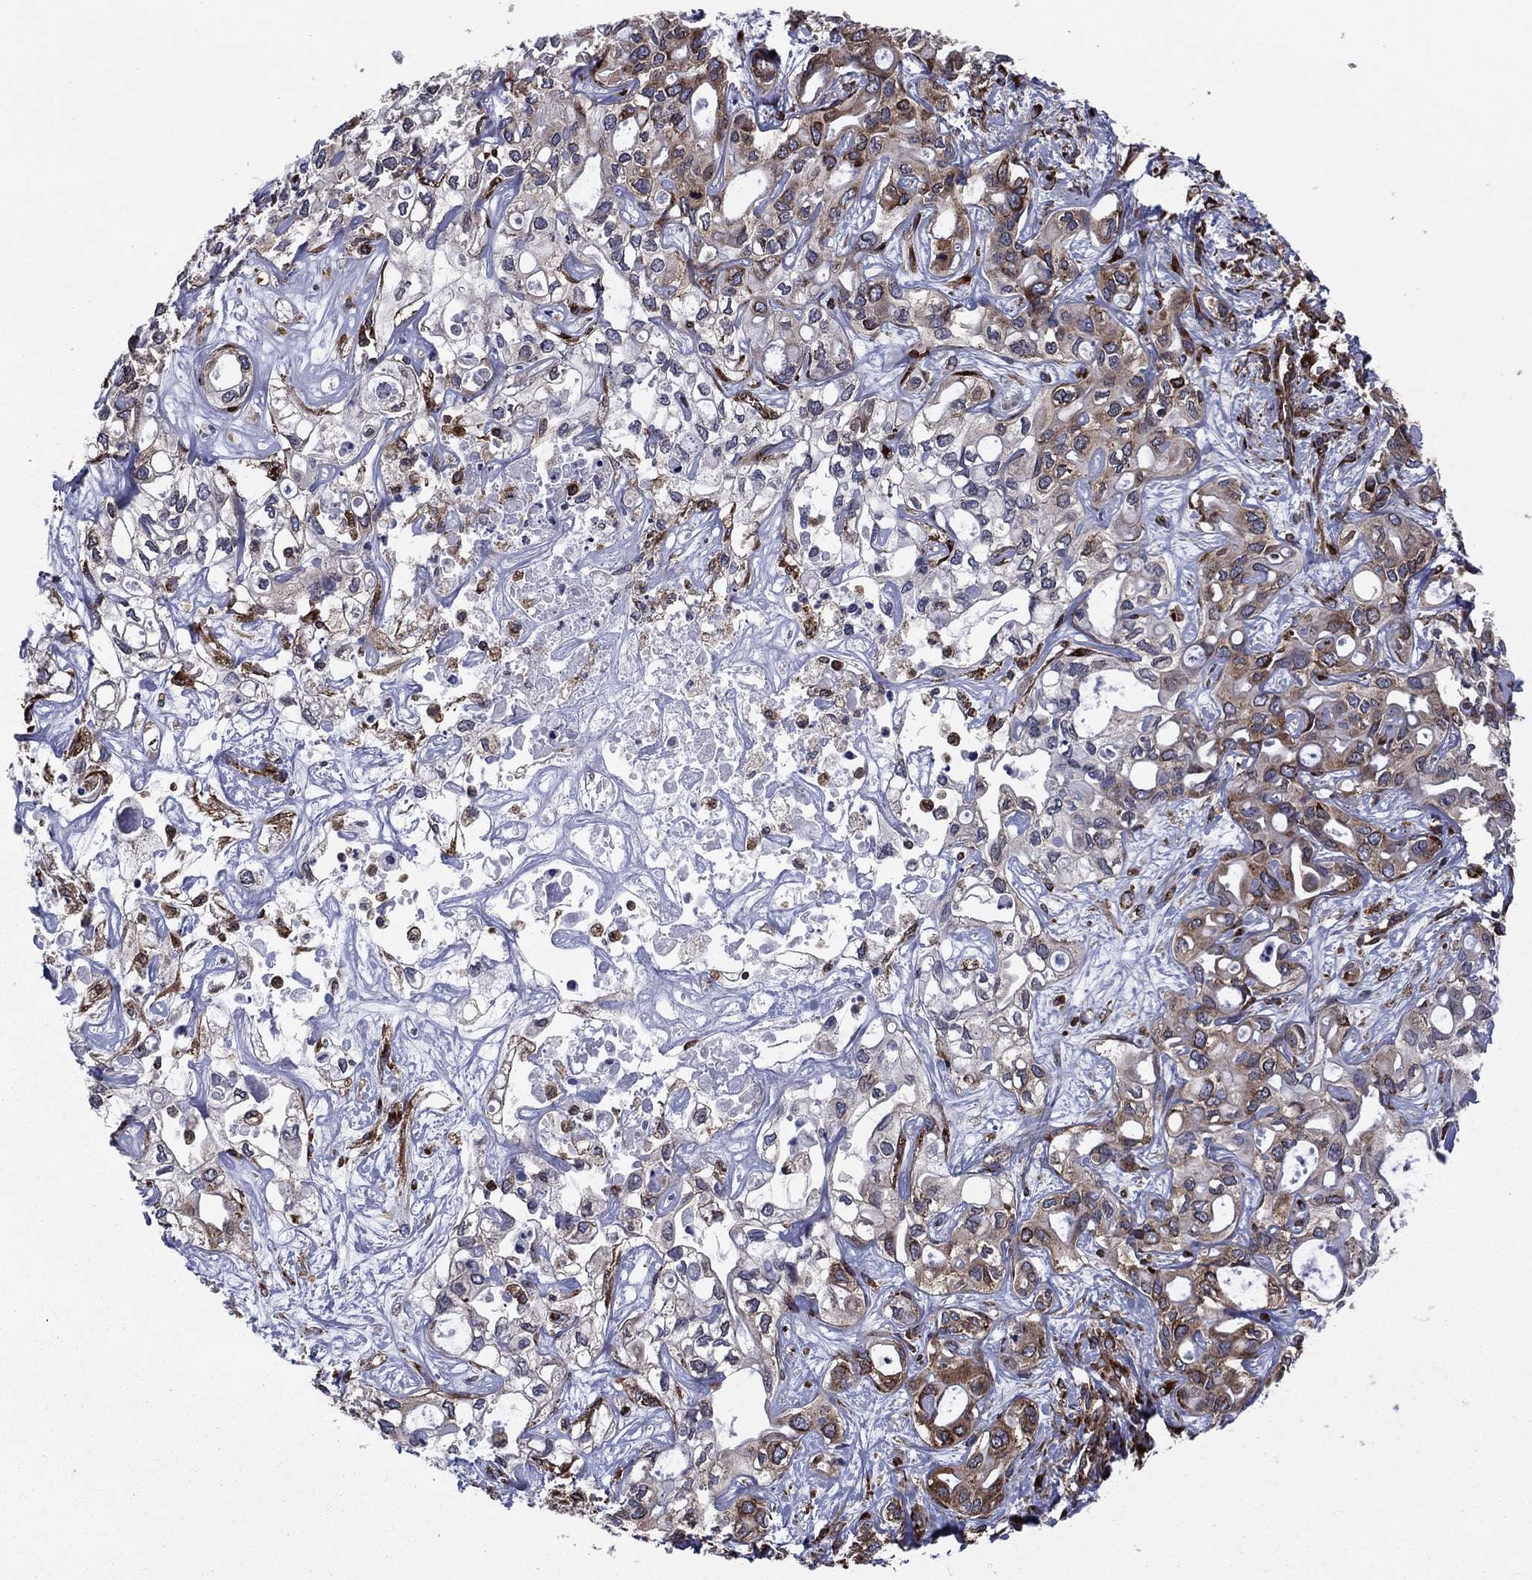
{"staining": {"intensity": "moderate", "quantity": "<25%", "location": "cytoplasmic/membranous"}, "tissue": "liver cancer", "cell_type": "Tumor cells", "image_type": "cancer", "snomed": [{"axis": "morphology", "description": "Cholangiocarcinoma"}, {"axis": "topography", "description": "Liver"}], "caption": "The photomicrograph displays a brown stain indicating the presence of a protein in the cytoplasmic/membranous of tumor cells in liver cancer (cholangiocarcinoma).", "gene": "YBX1", "patient": {"sex": "female", "age": 64}}